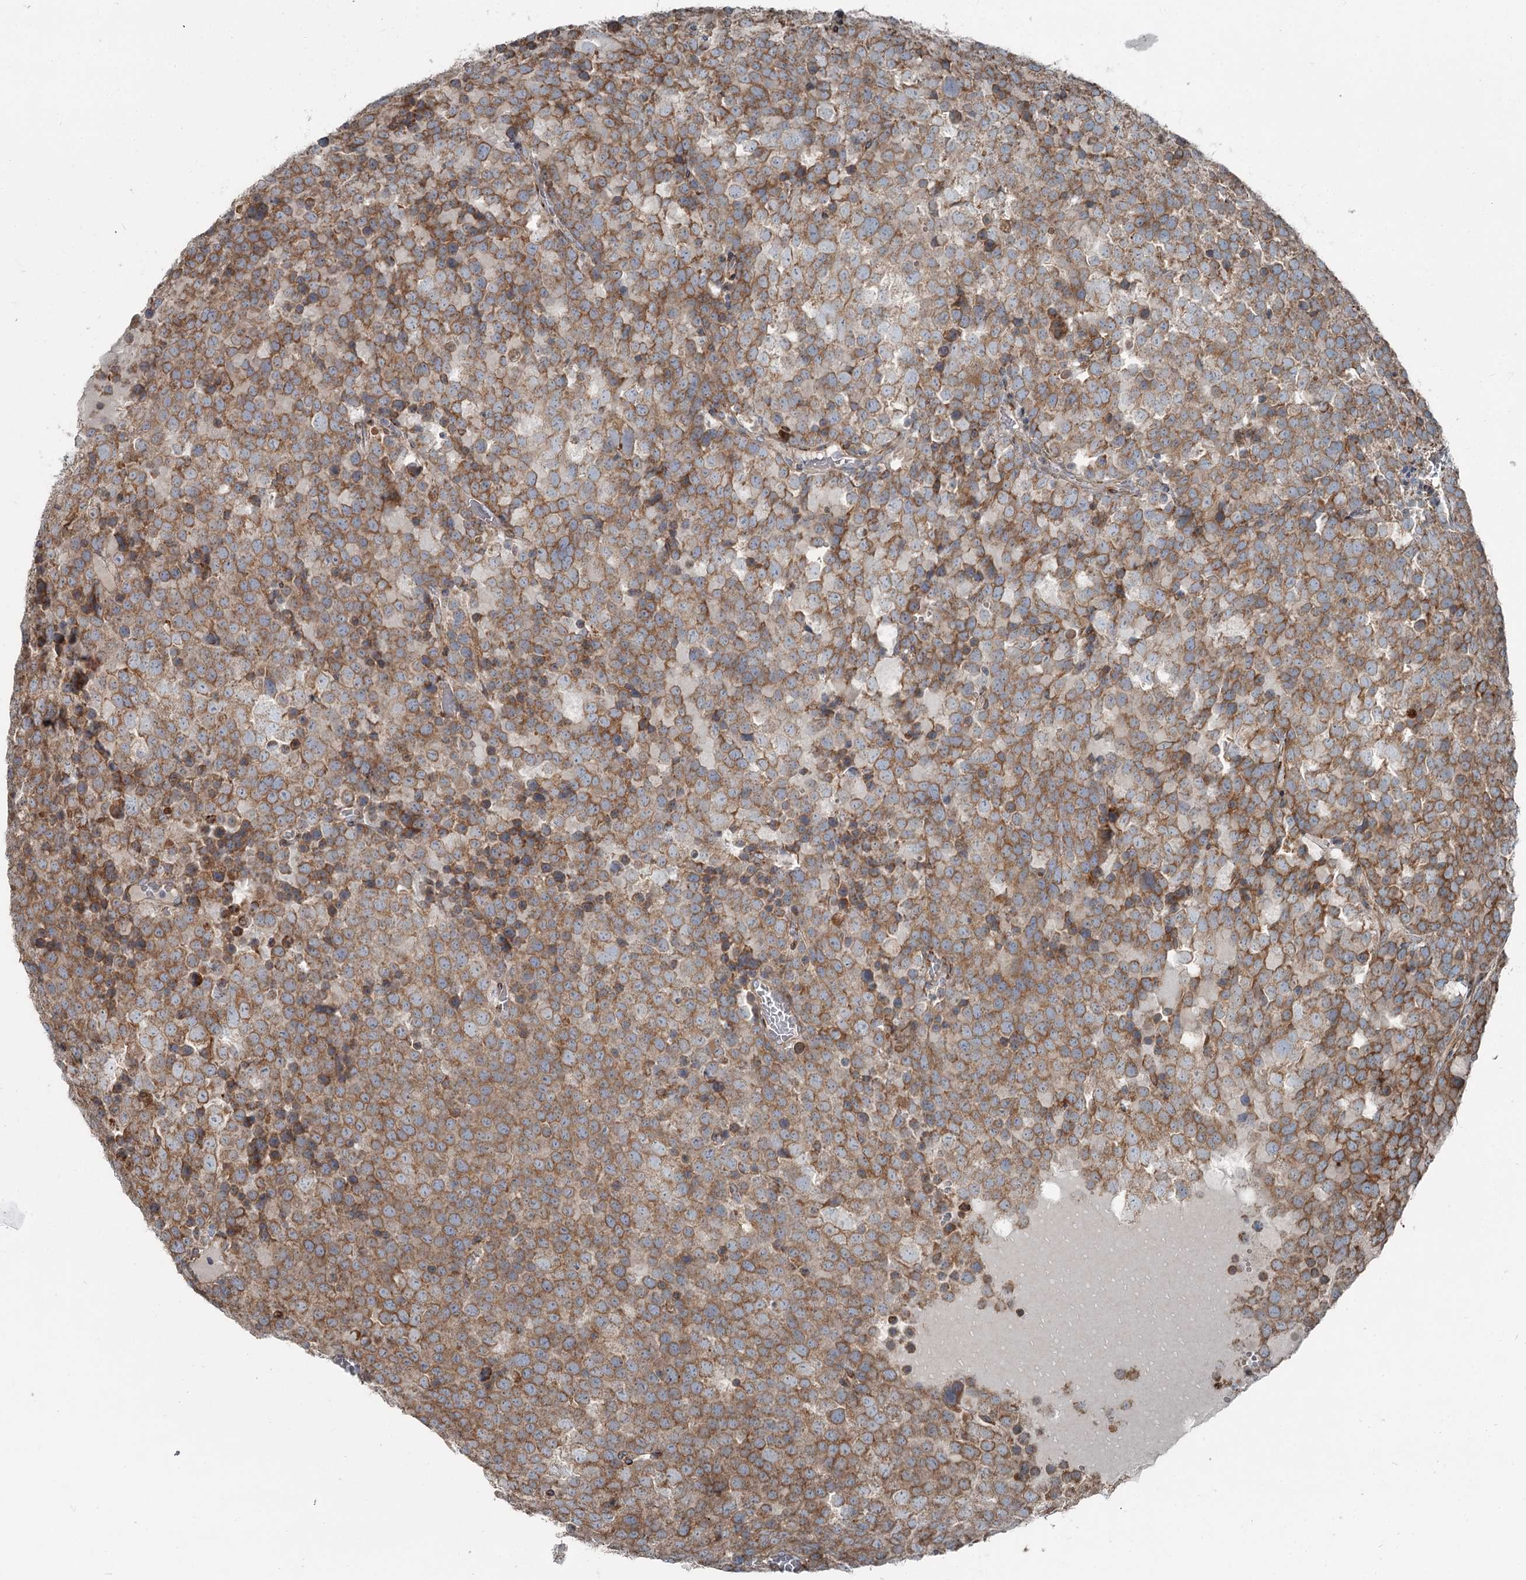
{"staining": {"intensity": "moderate", "quantity": ">75%", "location": "cytoplasmic/membranous"}, "tissue": "testis cancer", "cell_type": "Tumor cells", "image_type": "cancer", "snomed": [{"axis": "morphology", "description": "Seminoma, NOS"}, {"axis": "topography", "description": "Testis"}], "caption": "DAB immunohistochemical staining of human testis seminoma exhibits moderate cytoplasmic/membranous protein staining in about >75% of tumor cells.", "gene": "RASSF8", "patient": {"sex": "male", "age": 71}}